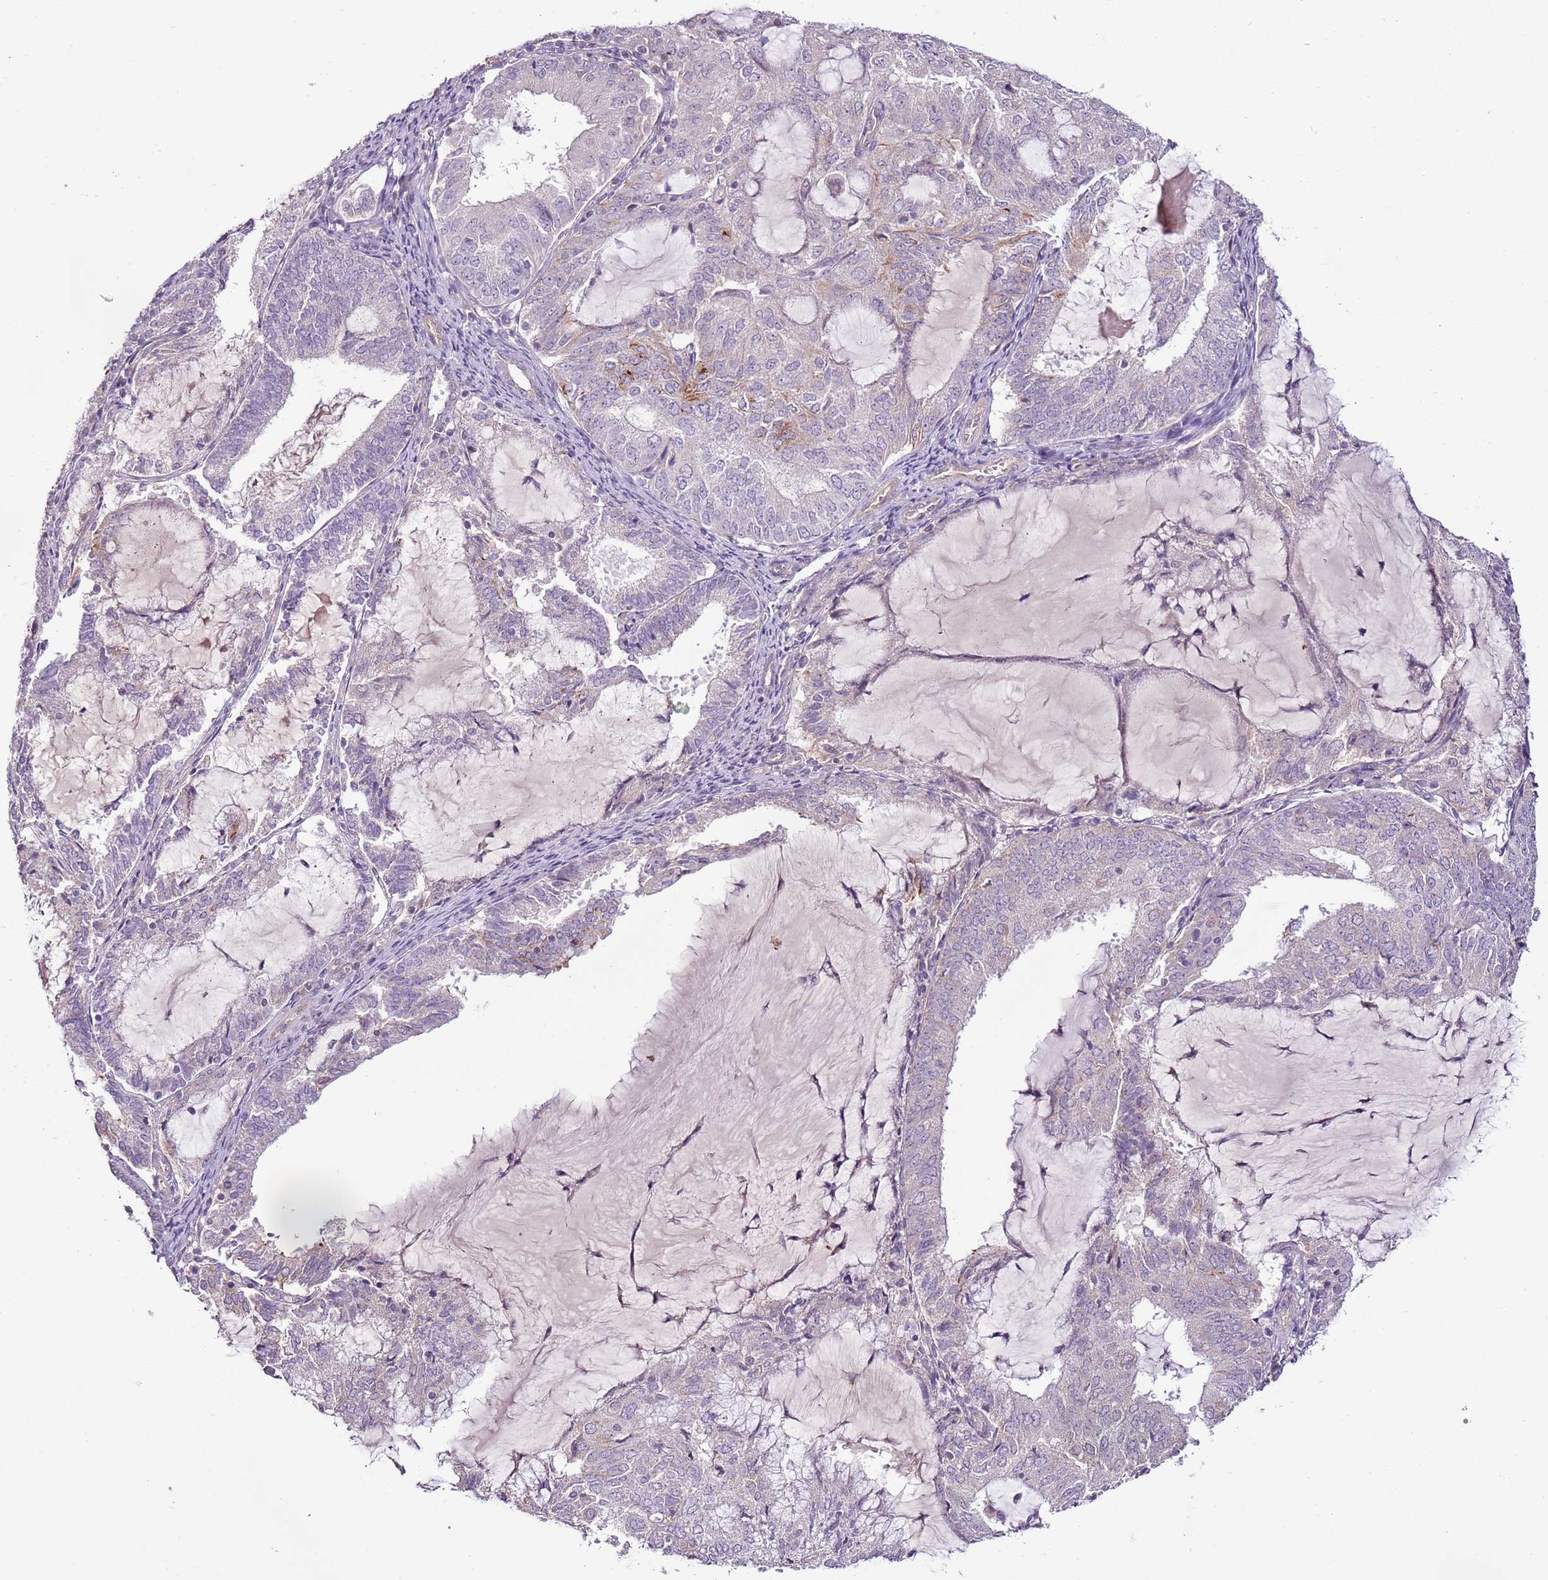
{"staining": {"intensity": "negative", "quantity": "none", "location": "none"}, "tissue": "endometrial cancer", "cell_type": "Tumor cells", "image_type": "cancer", "snomed": [{"axis": "morphology", "description": "Adenocarcinoma, NOS"}, {"axis": "topography", "description": "Endometrium"}], "caption": "Protein analysis of endometrial cancer (adenocarcinoma) displays no significant staining in tumor cells.", "gene": "CMKLR1", "patient": {"sex": "female", "age": 81}}